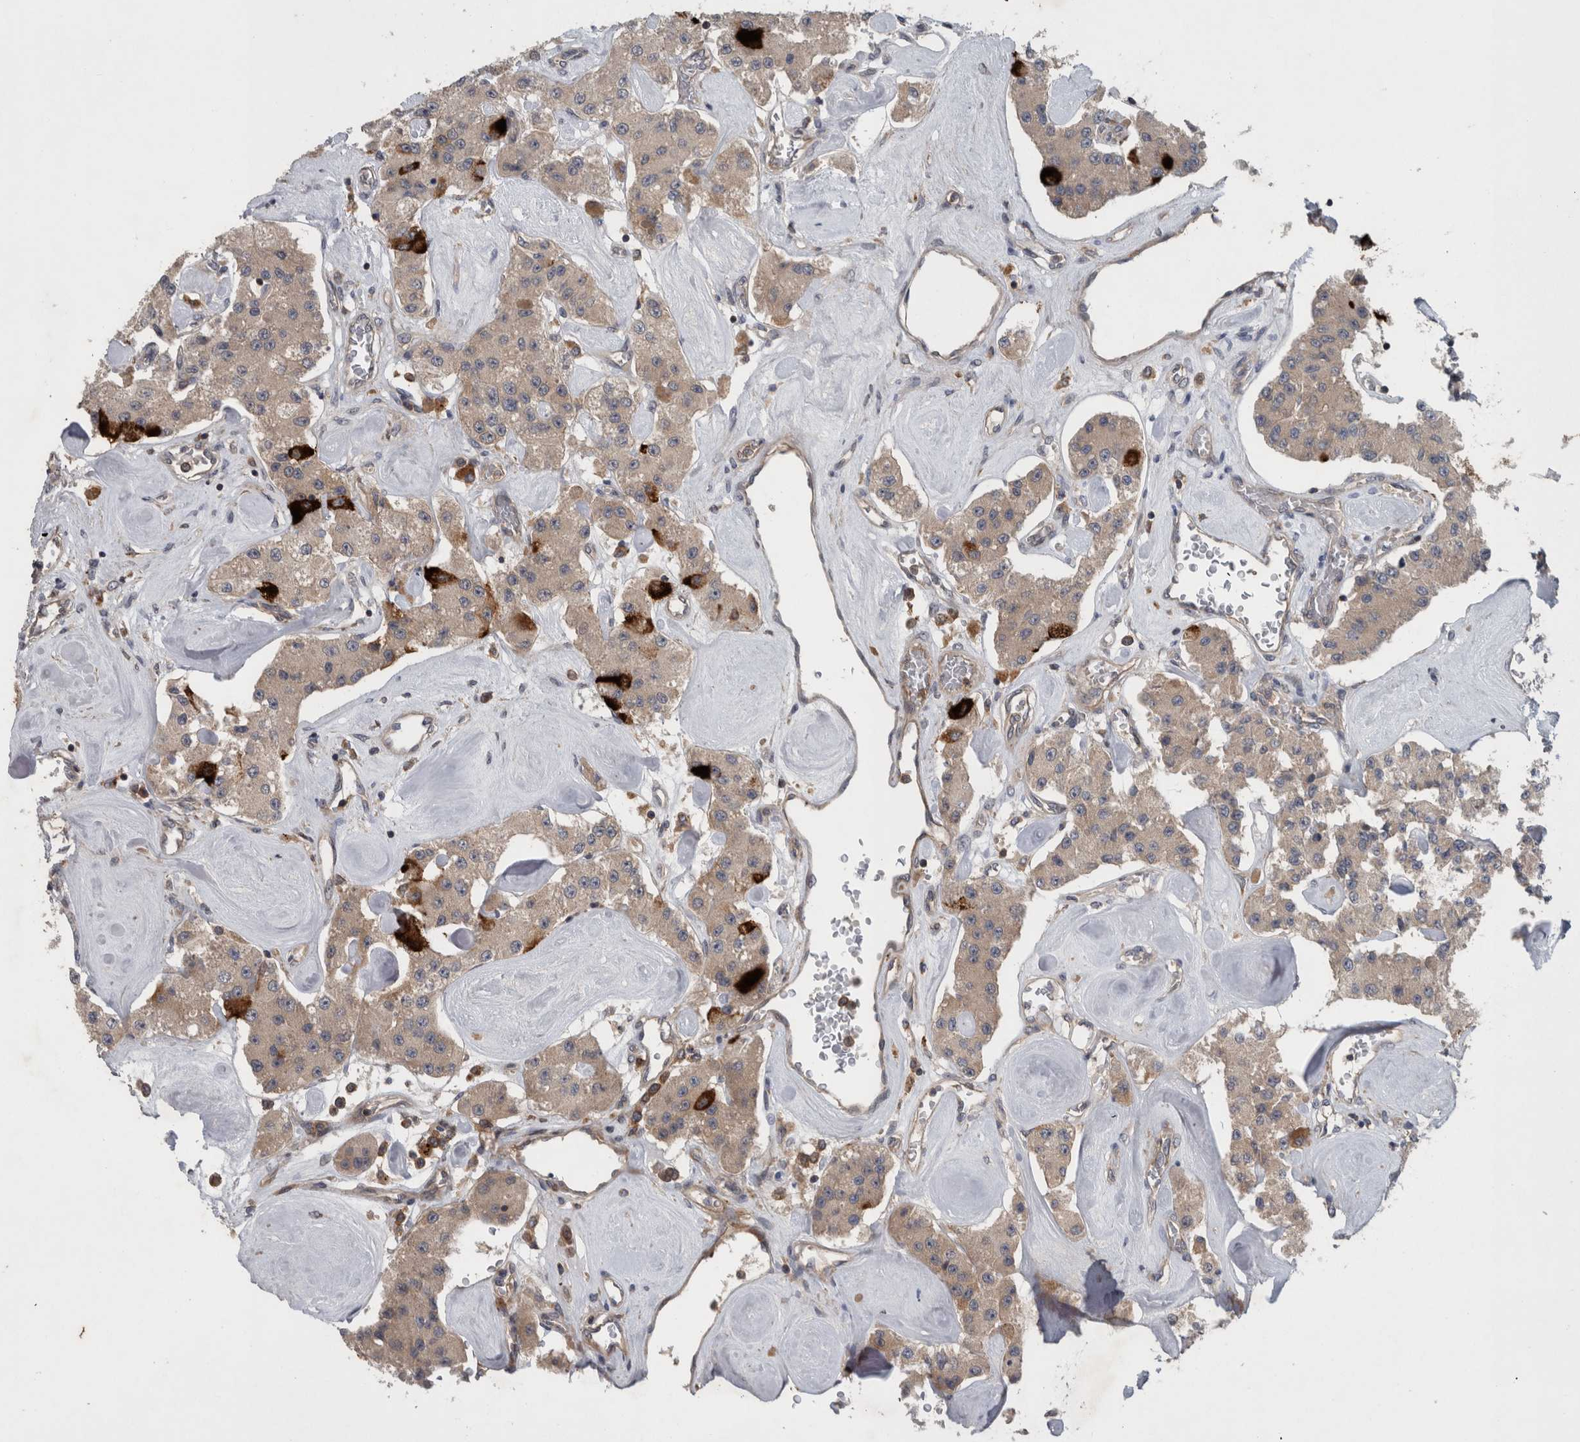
{"staining": {"intensity": "strong", "quantity": "<25%", "location": "cytoplasmic/membranous"}, "tissue": "carcinoid", "cell_type": "Tumor cells", "image_type": "cancer", "snomed": [{"axis": "morphology", "description": "Carcinoid, malignant, NOS"}, {"axis": "topography", "description": "Pancreas"}], "caption": "Immunohistochemistry (IHC) image of neoplastic tissue: carcinoid stained using immunohistochemistry displays medium levels of strong protein expression localized specifically in the cytoplasmic/membranous of tumor cells, appearing as a cytoplasmic/membranous brown color.", "gene": "SCARA5", "patient": {"sex": "male", "age": 41}}